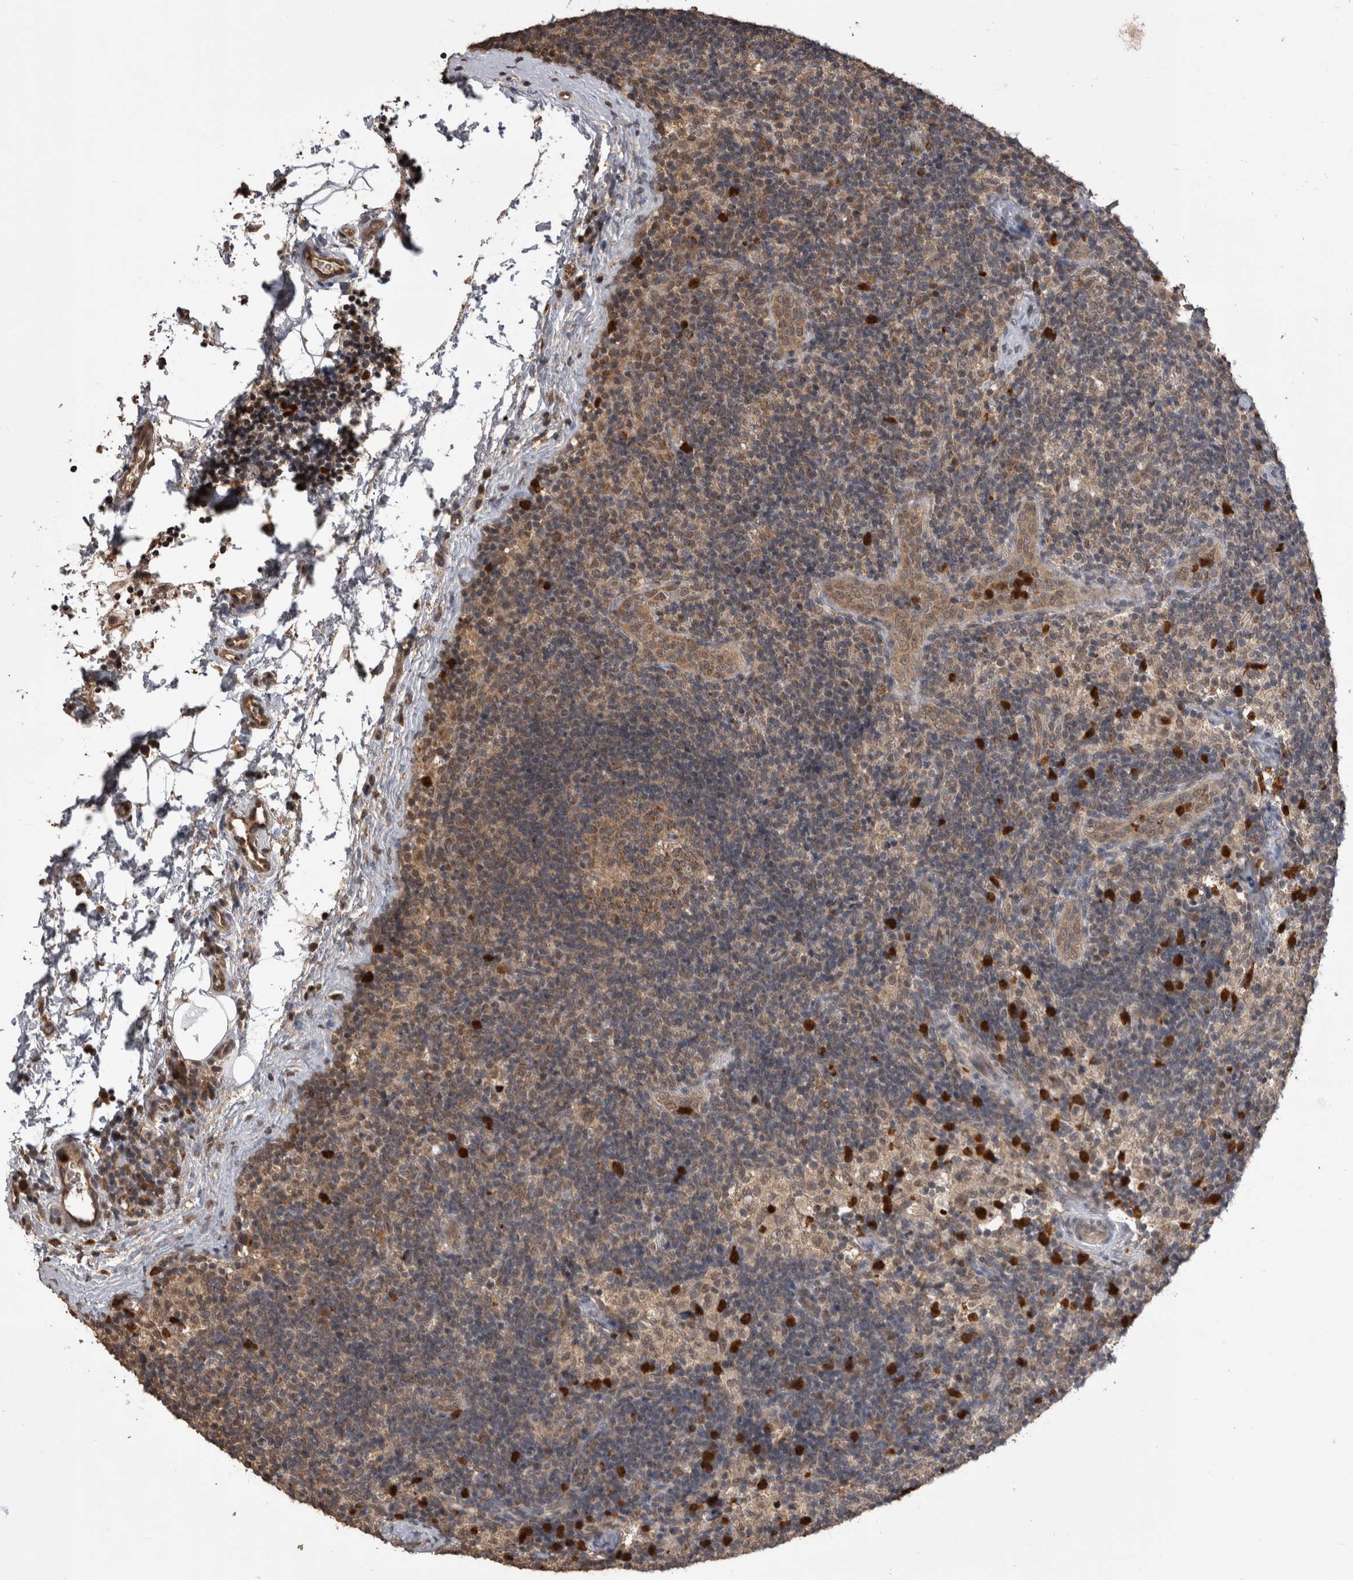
{"staining": {"intensity": "weak", "quantity": ">75%", "location": "cytoplasmic/membranous,nuclear"}, "tissue": "lymph node", "cell_type": "Germinal center cells", "image_type": "normal", "snomed": [{"axis": "morphology", "description": "Normal tissue, NOS"}, {"axis": "topography", "description": "Lymph node"}], "caption": "Immunohistochemical staining of unremarkable lymph node displays low levels of weak cytoplasmic/membranous,nuclear expression in approximately >75% of germinal center cells.", "gene": "PAK4", "patient": {"sex": "female", "age": 22}}